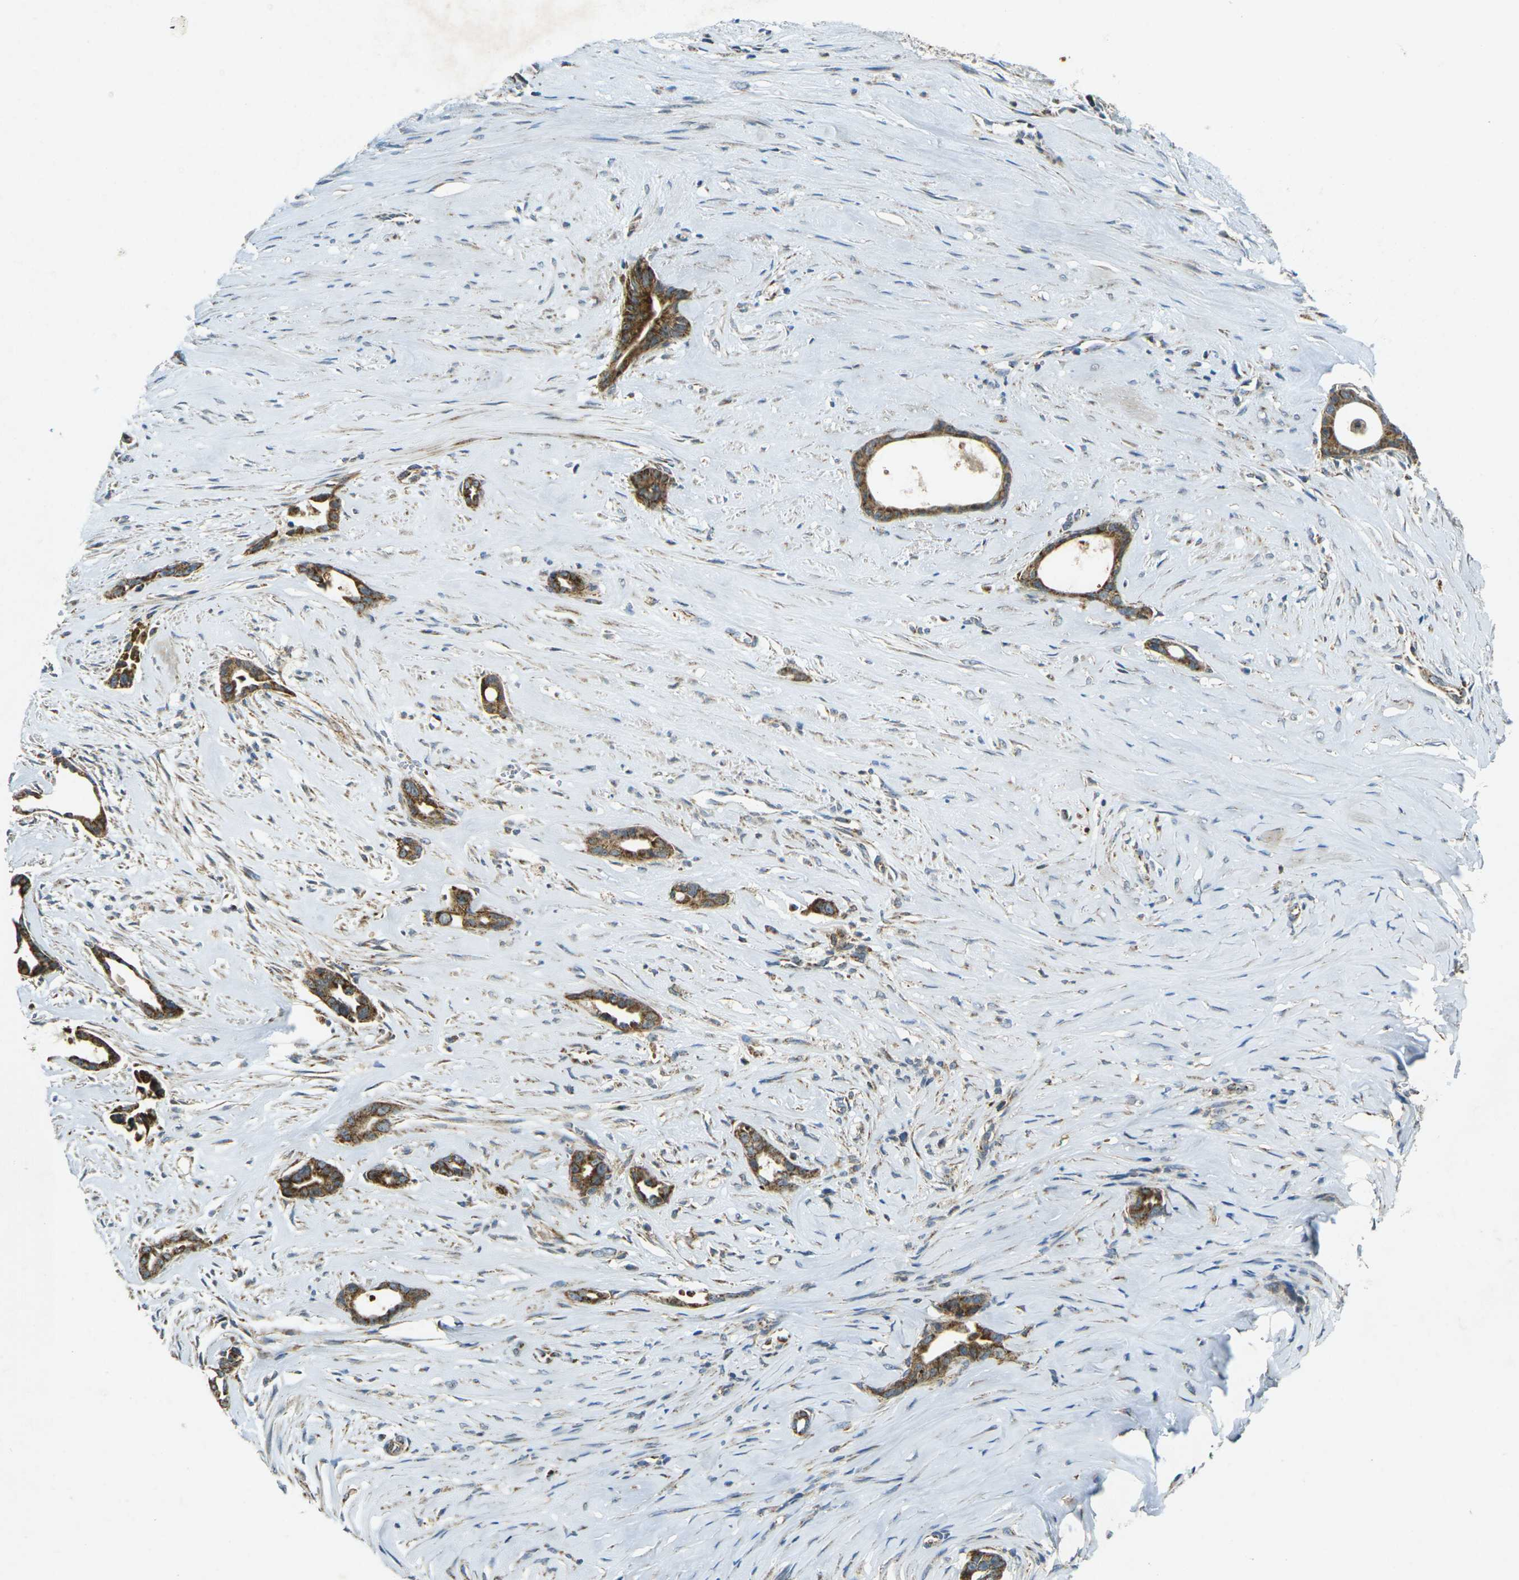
{"staining": {"intensity": "strong", "quantity": ">75%", "location": "cytoplasmic/membranous"}, "tissue": "liver cancer", "cell_type": "Tumor cells", "image_type": "cancer", "snomed": [{"axis": "morphology", "description": "Cholangiocarcinoma"}, {"axis": "topography", "description": "Liver"}], "caption": "Protein expression by immunohistochemistry shows strong cytoplasmic/membranous expression in about >75% of tumor cells in liver cholangiocarcinoma.", "gene": "IGF1R", "patient": {"sex": "female", "age": 55}}